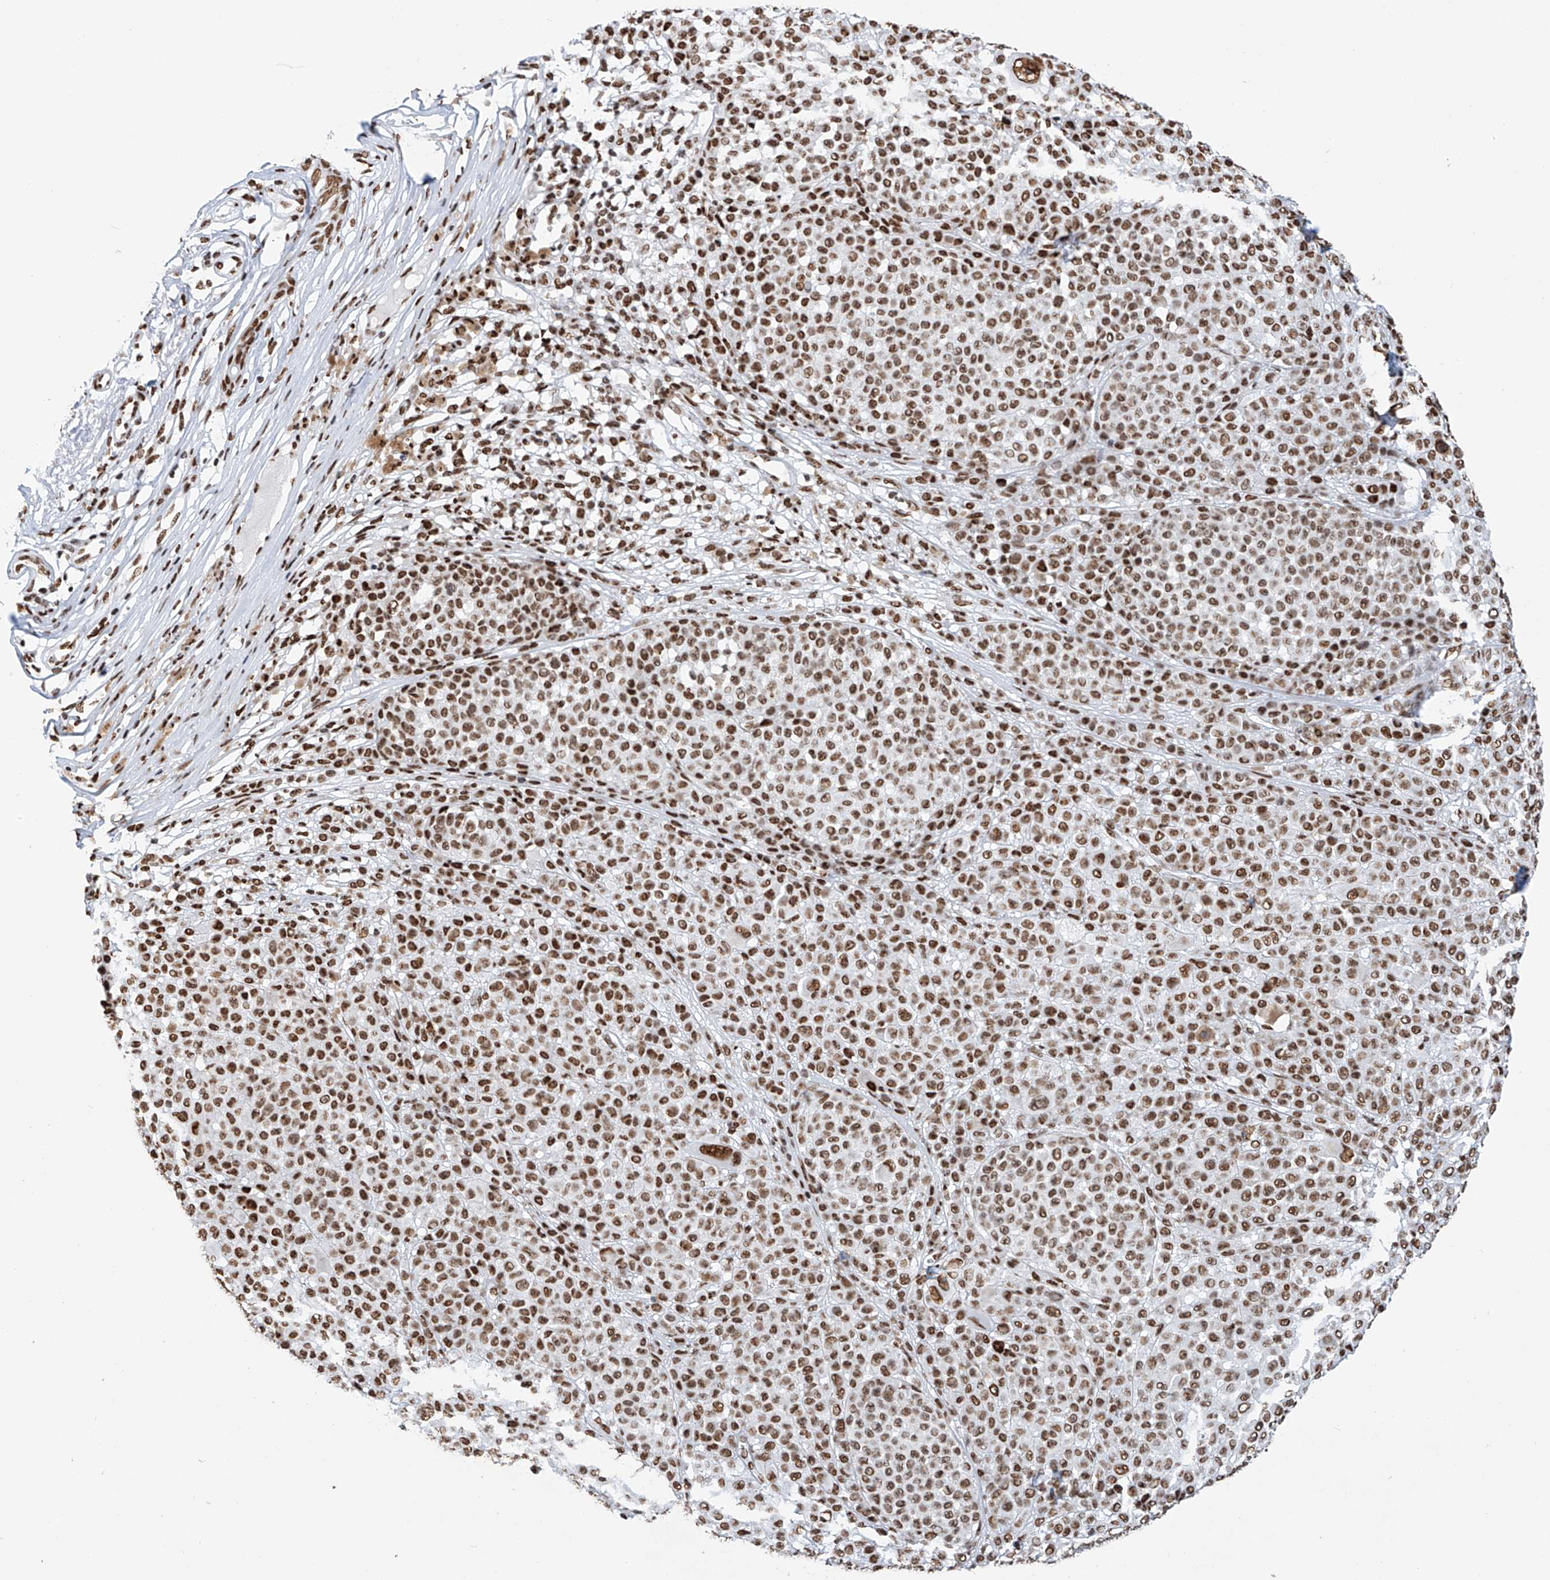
{"staining": {"intensity": "moderate", "quantity": ">75%", "location": "nuclear"}, "tissue": "melanoma", "cell_type": "Tumor cells", "image_type": "cancer", "snomed": [{"axis": "morphology", "description": "Malignant melanoma, NOS"}, {"axis": "topography", "description": "Skin"}], "caption": "Immunohistochemical staining of malignant melanoma shows medium levels of moderate nuclear positivity in approximately >75% of tumor cells. (Stains: DAB (3,3'-diaminobenzidine) in brown, nuclei in blue, Microscopy: brightfield microscopy at high magnification).", "gene": "SRSF6", "patient": {"sex": "female", "age": 94}}